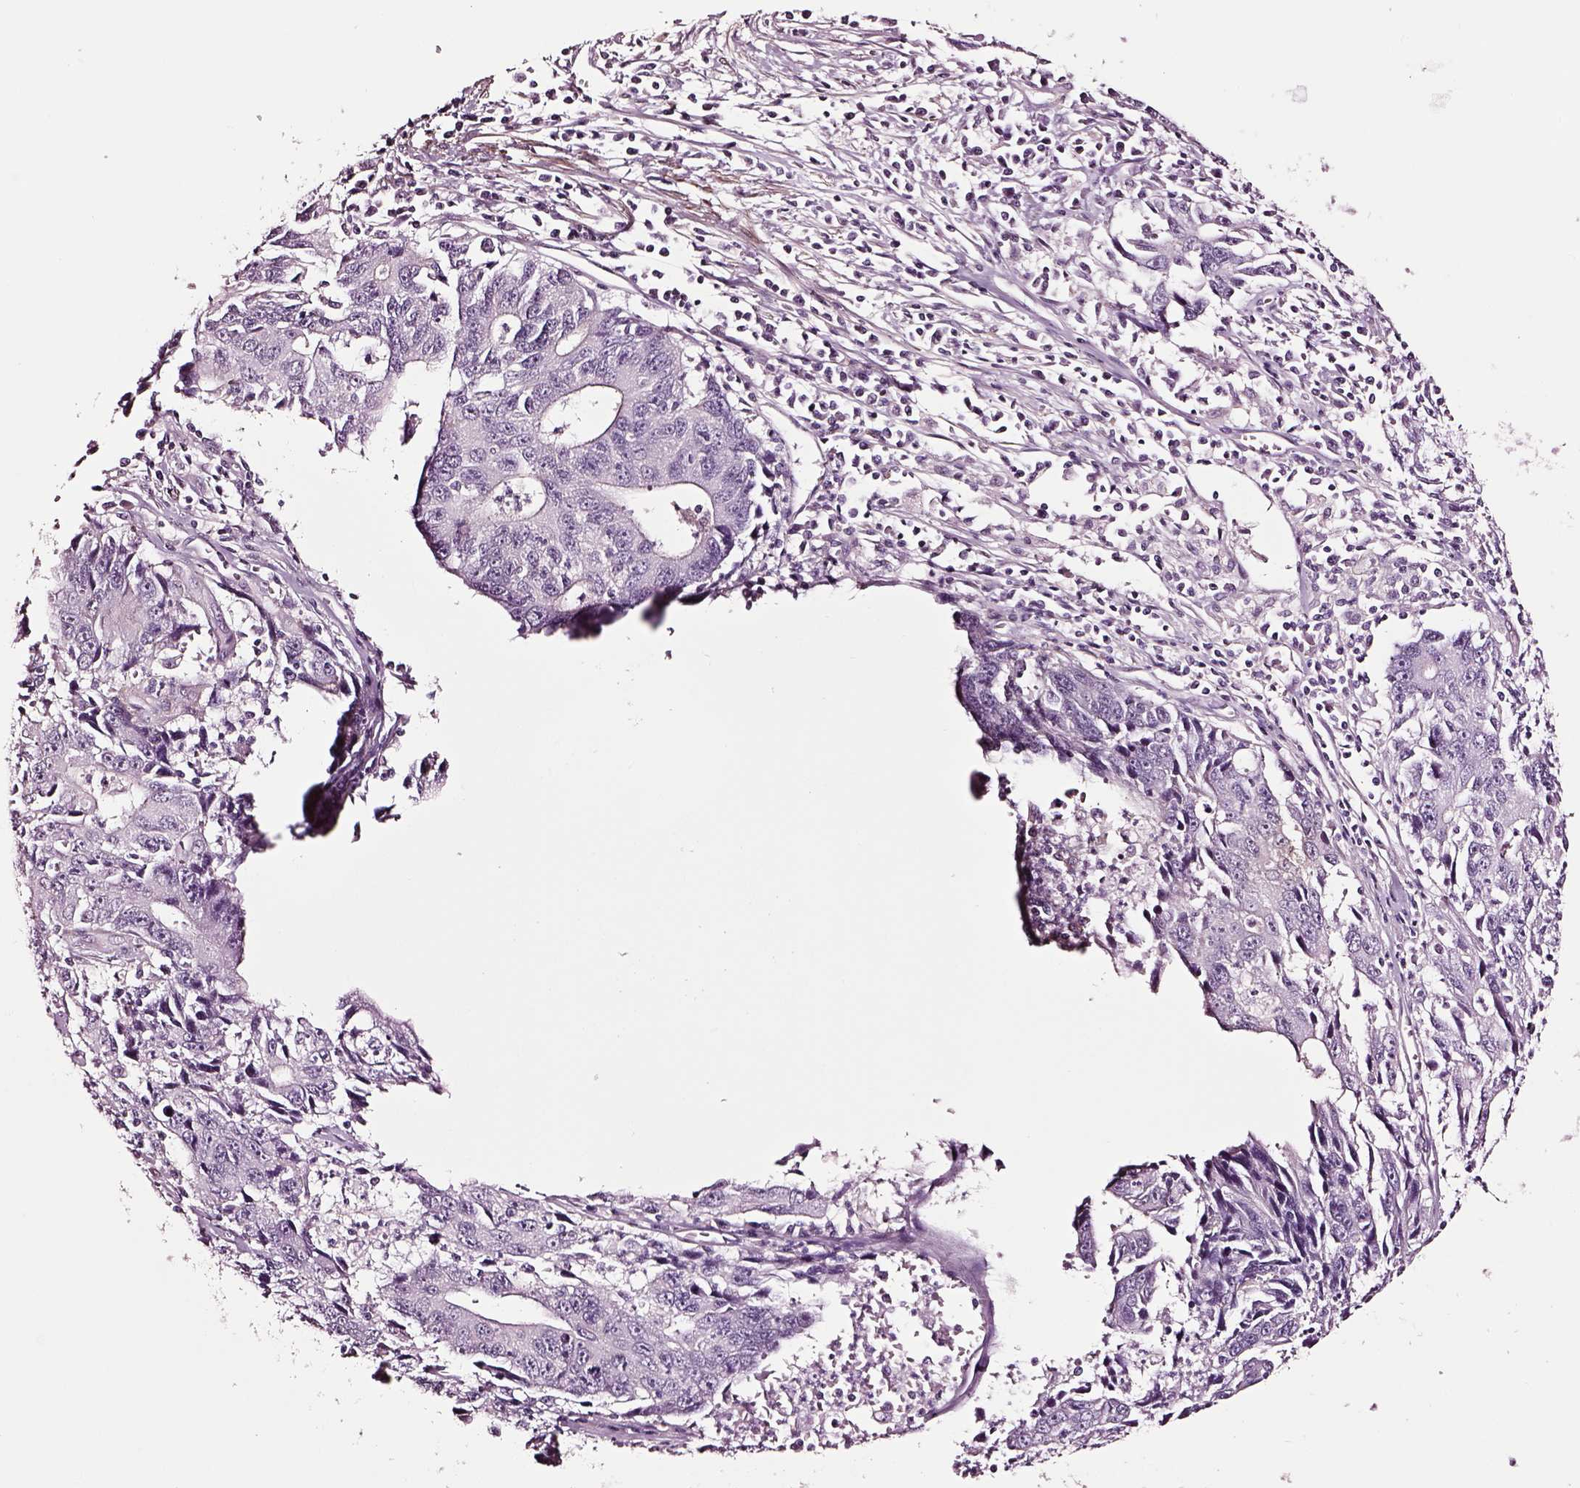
{"staining": {"intensity": "negative", "quantity": "none", "location": "none"}, "tissue": "liver cancer", "cell_type": "Tumor cells", "image_type": "cancer", "snomed": [{"axis": "morphology", "description": "Cholangiocarcinoma"}, {"axis": "topography", "description": "Liver"}], "caption": "Photomicrograph shows no protein staining in tumor cells of liver cancer (cholangiocarcinoma) tissue.", "gene": "SOX10", "patient": {"sex": "male", "age": 65}}